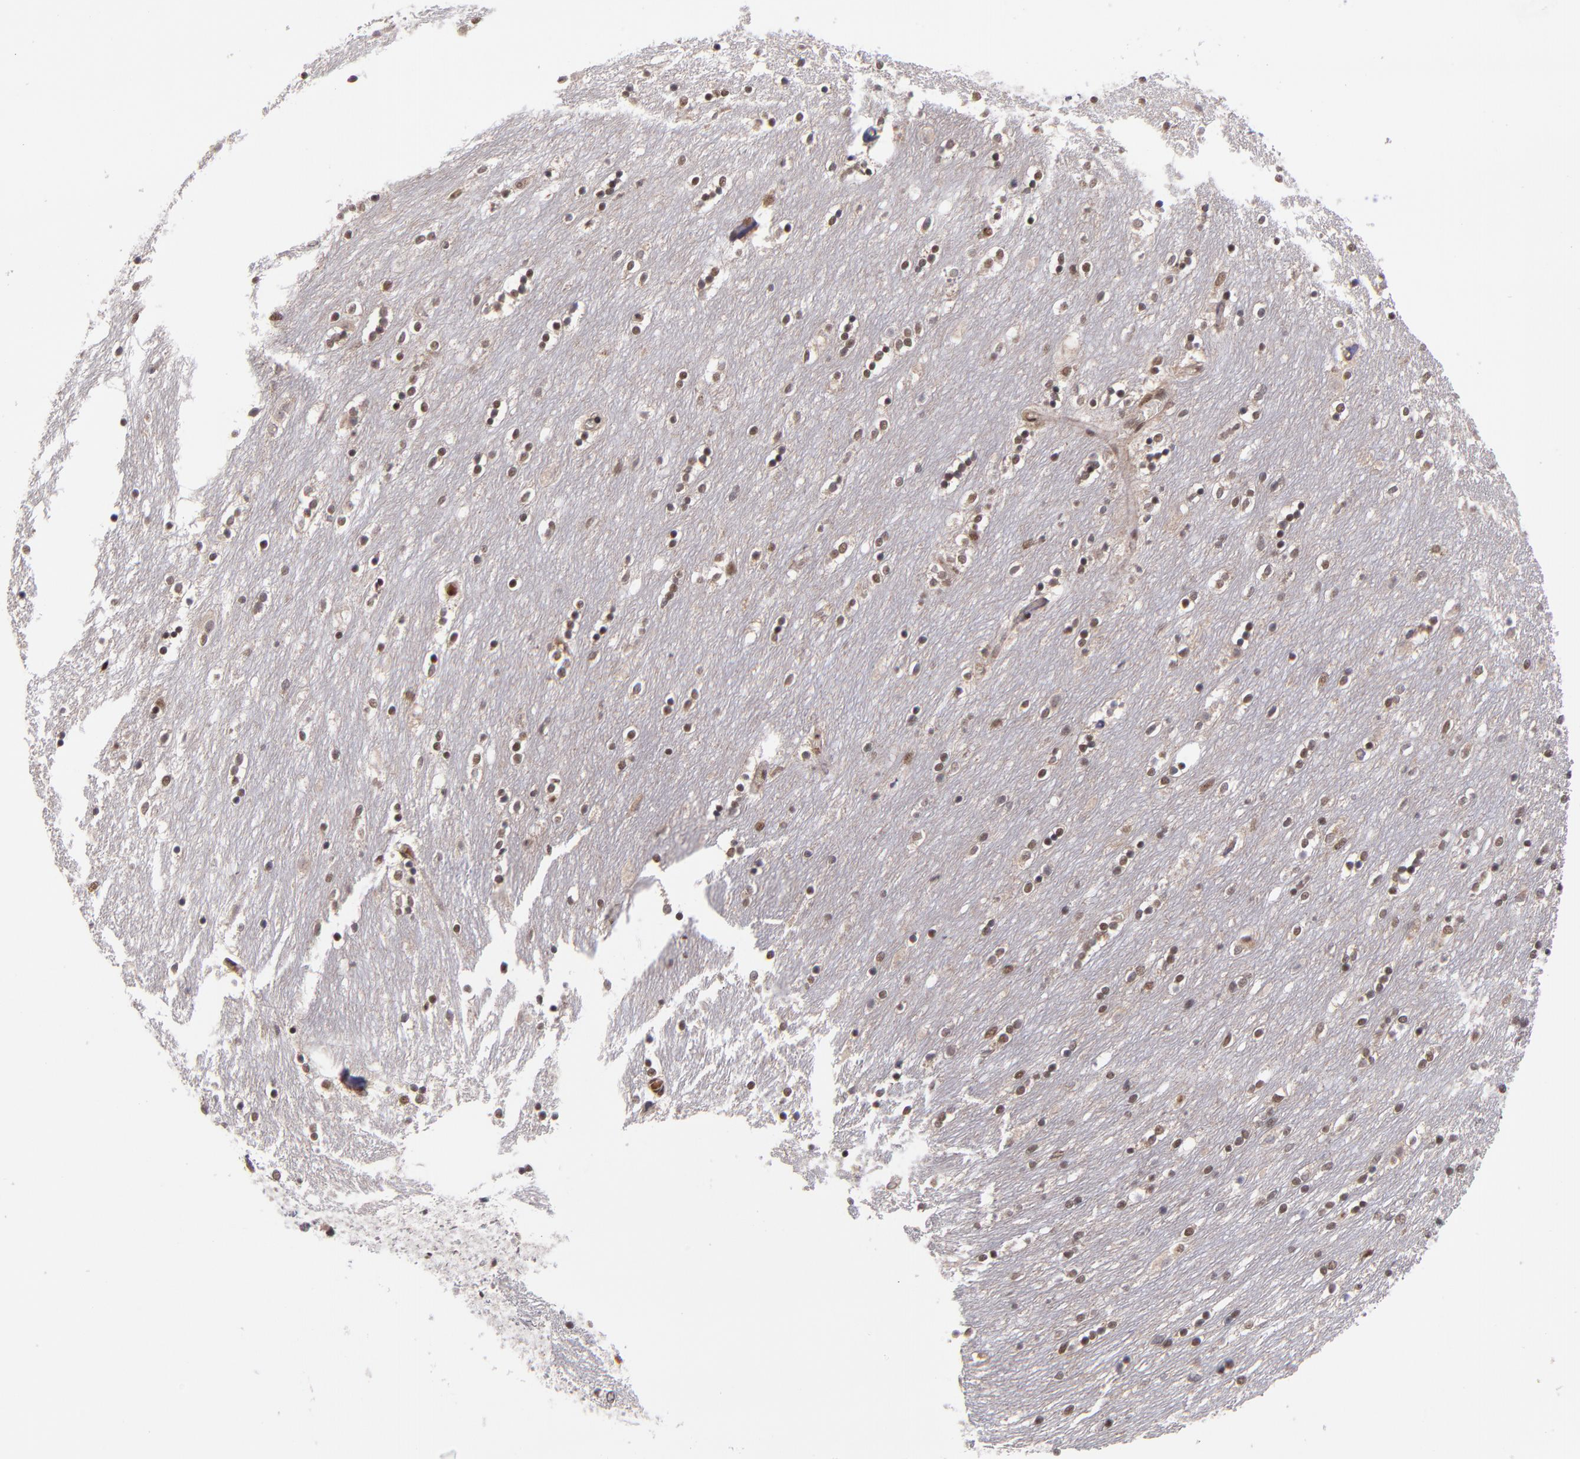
{"staining": {"intensity": "moderate", "quantity": "25%-75%", "location": "nuclear"}, "tissue": "caudate", "cell_type": "Glial cells", "image_type": "normal", "snomed": [{"axis": "morphology", "description": "Normal tissue, NOS"}, {"axis": "topography", "description": "Lateral ventricle wall"}], "caption": "An IHC micrograph of normal tissue is shown. Protein staining in brown shows moderate nuclear positivity in caudate within glial cells. The protein of interest is shown in brown color, while the nuclei are stained blue.", "gene": "EP300", "patient": {"sex": "female", "age": 54}}